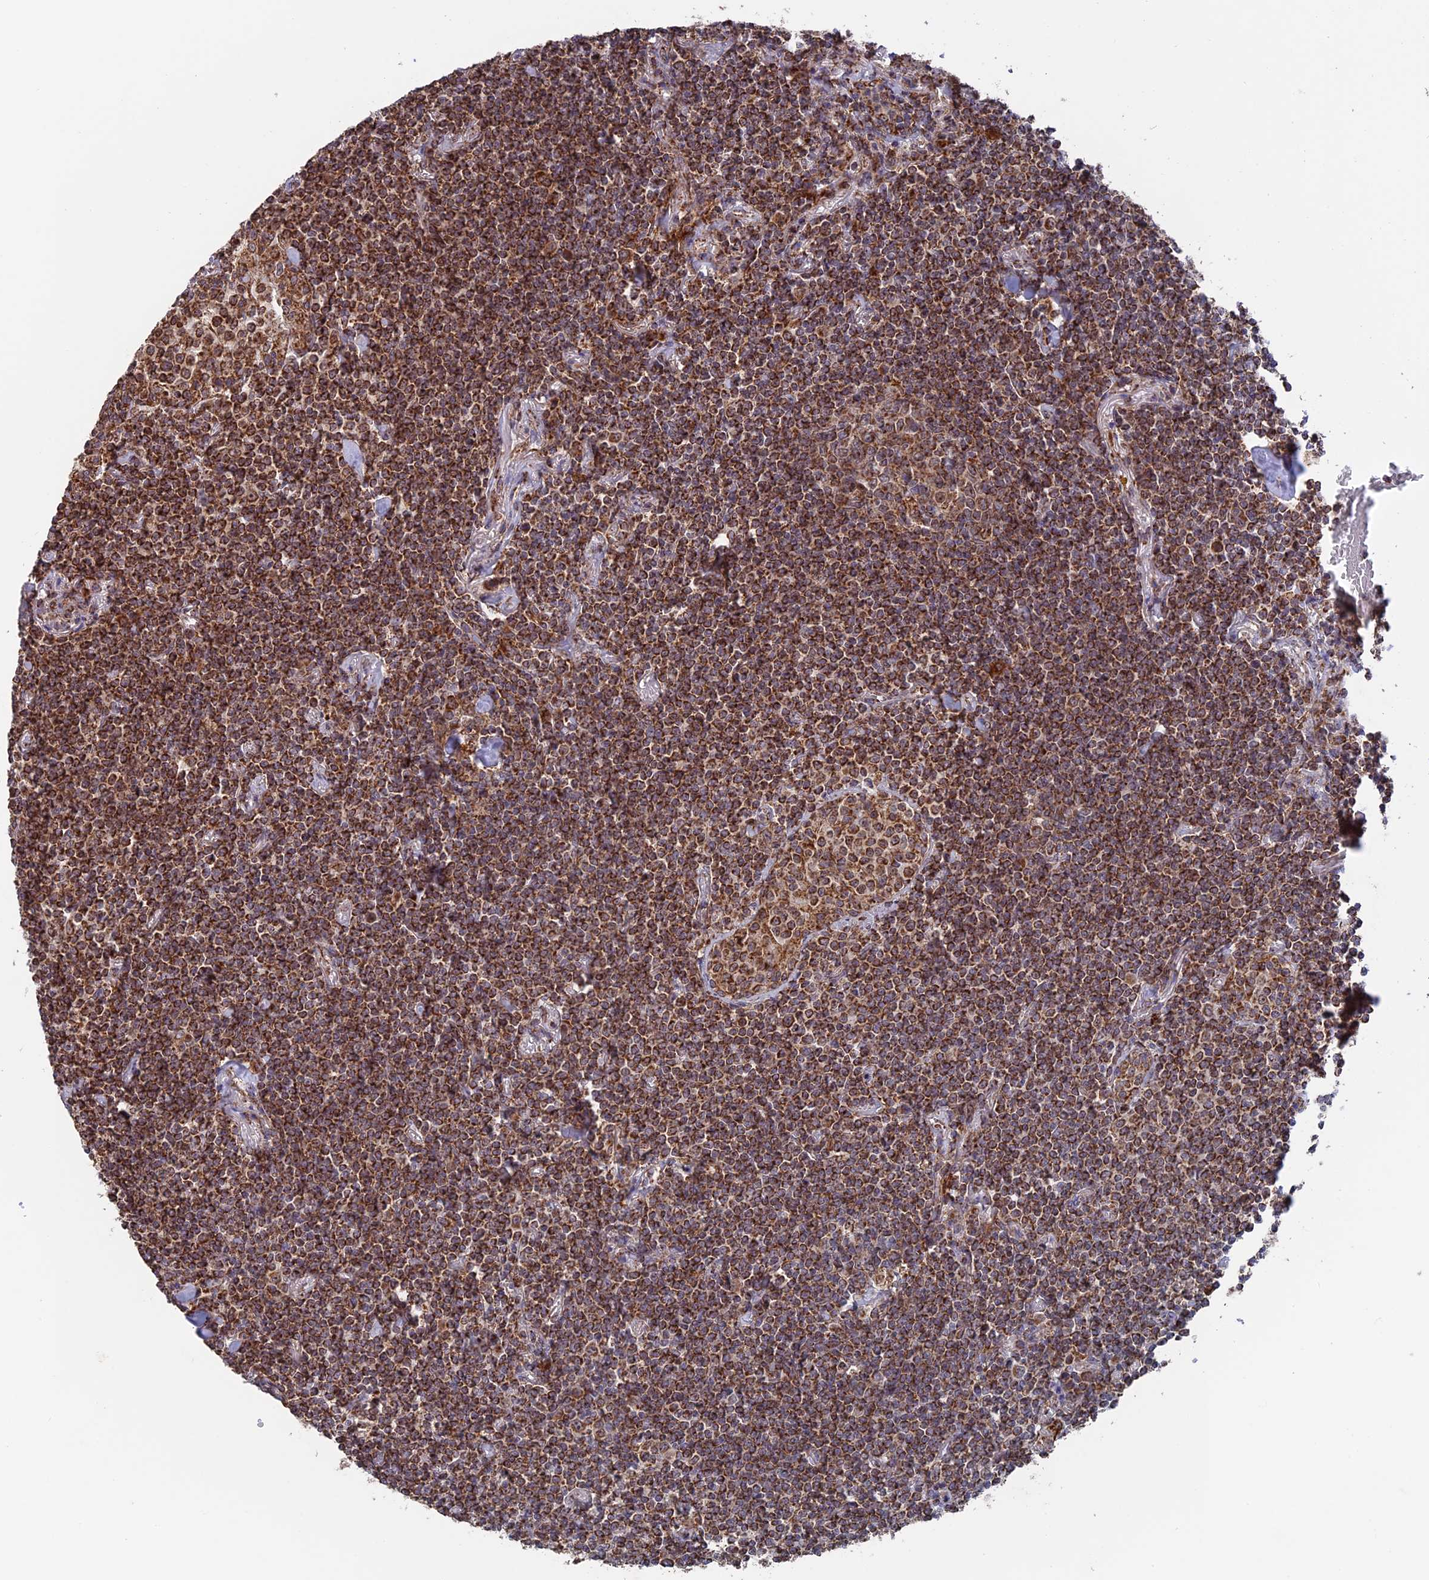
{"staining": {"intensity": "strong", "quantity": ">75%", "location": "cytoplasmic/membranous"}, "tissue": "lymphoma", "cell_type": "Tumor cells", "image_type": "cancer", "snomed": [{"axis": "morphology", "description": "Malignant lymphoma, non-Hodgkin's type, Low grade"}, {"axis": "topography", "description": "Lung"}], "caption": "About >75% of tumor cells in human lymphoma reveal strong cytoplasmic/membranous protein staining as visualized by brown immunohistochemical staining.", "gene": "DTYMK", "patient": {"sex": "female", "age": 71}}